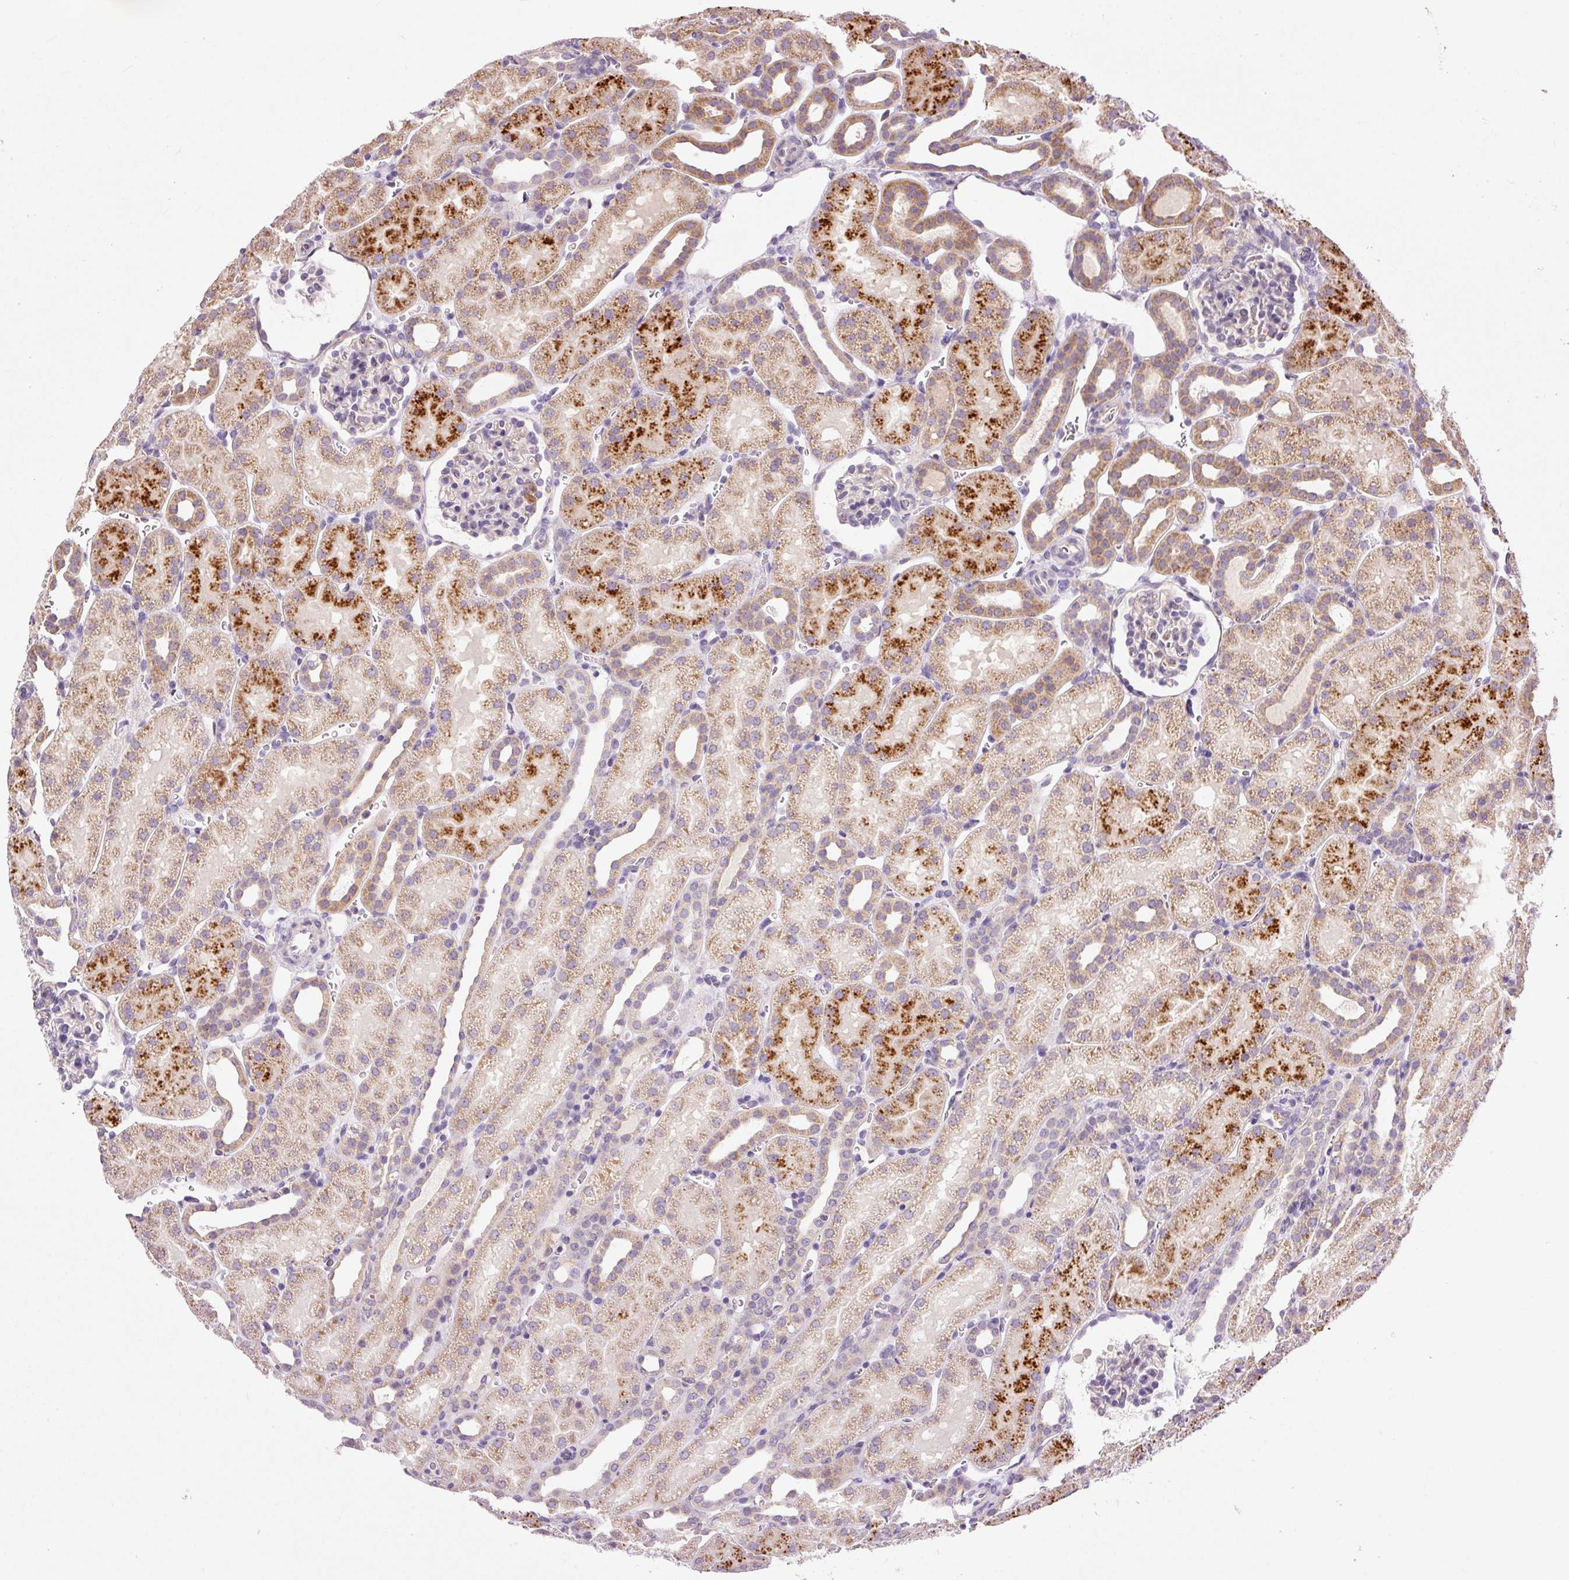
{"staining": {"intensity": "negative", "quantity": "none", "location": "none"}, "tissue": "kidney", "cell_type": "Cells in glomeruli", "image_type": "normal", "snomed": [{"axis": "morphology", "description": "Normal tissue, NOS"}, {"axis": "topography", "description": "Kidney"}], "caption": "Immunohistochemical staining of benign kidney exhibits no significant expression in cells in glomeruli.", "gene": "PNPLA5", "patient": {"sex": "male", "age": 2}}